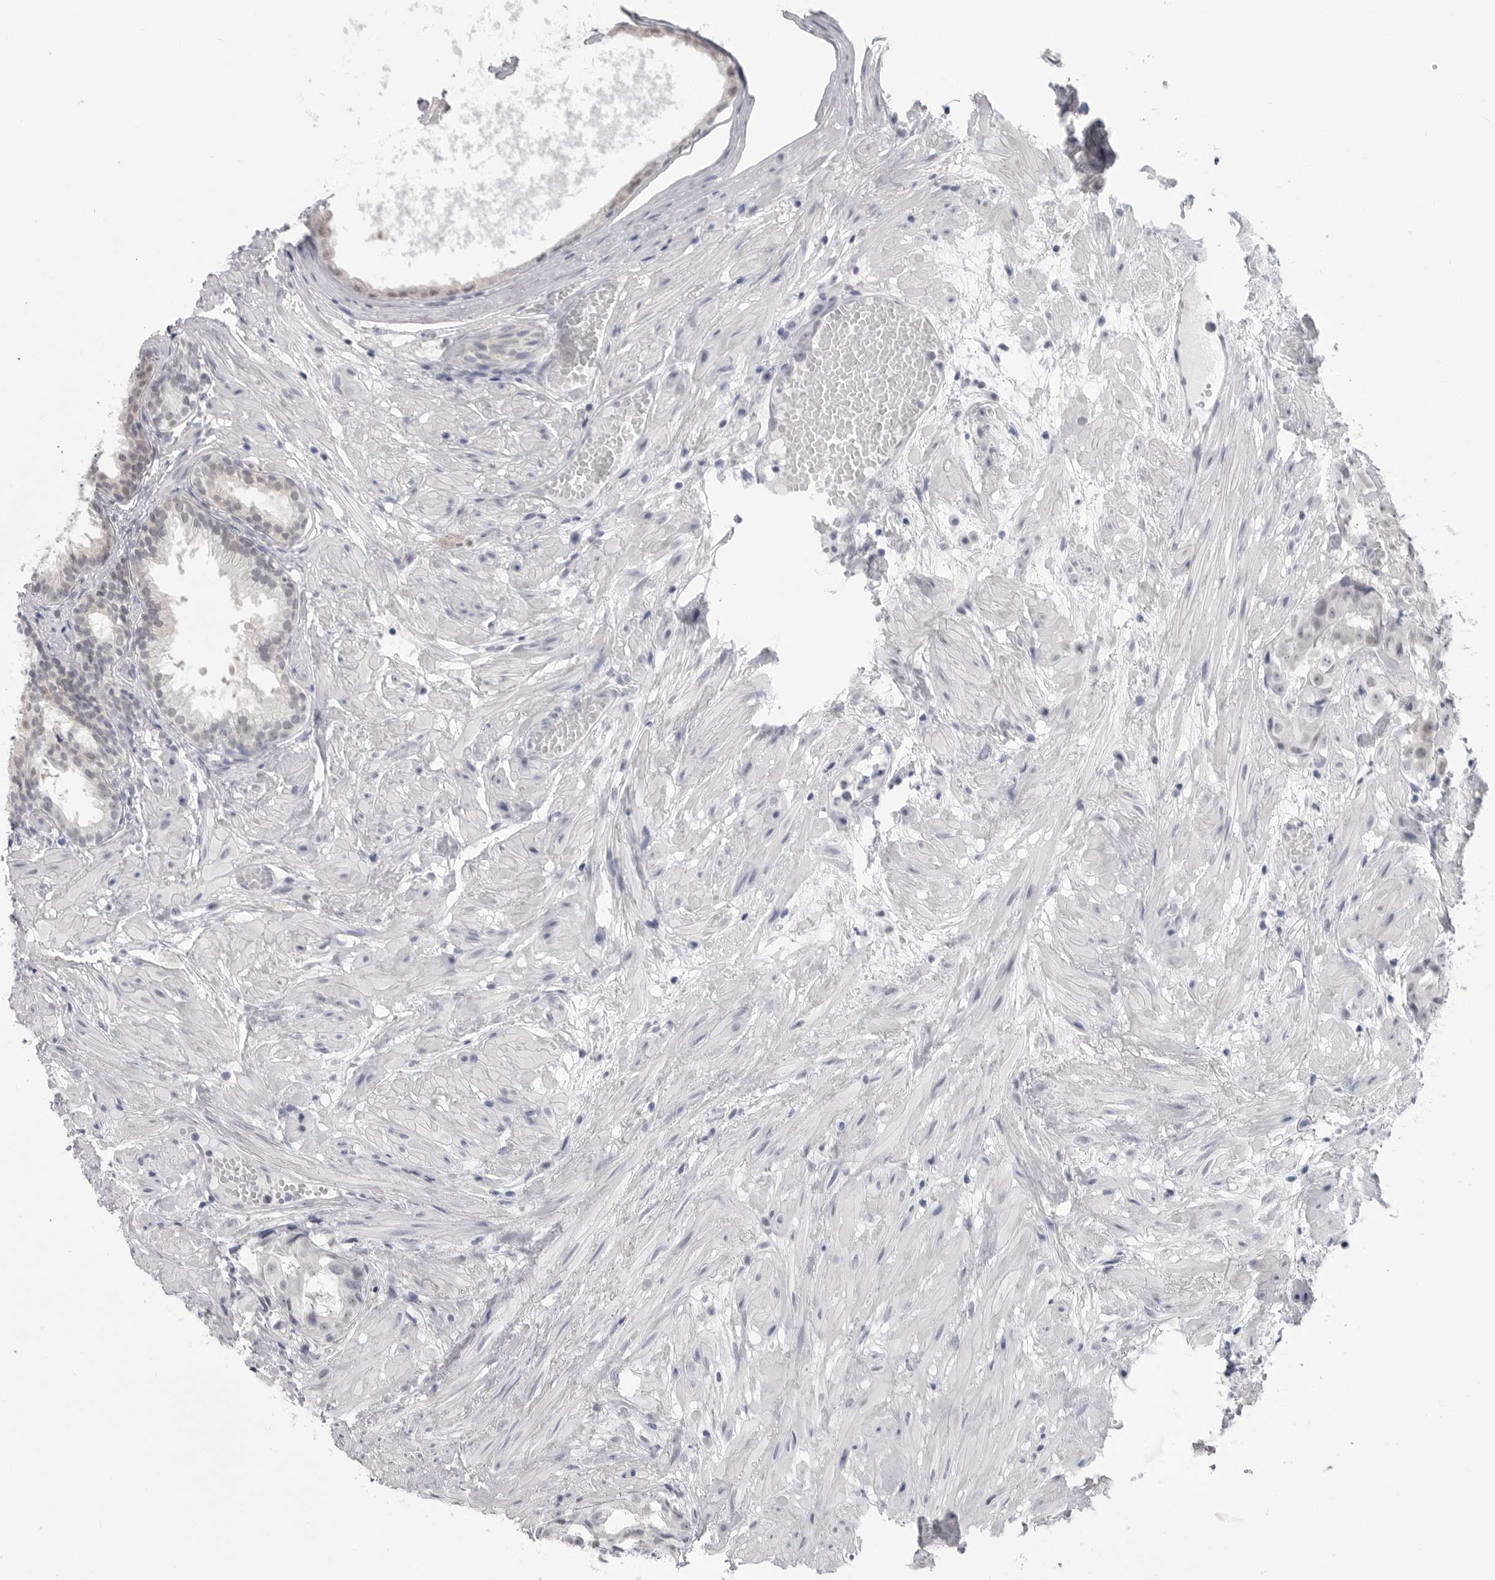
{"staining": {"intensity": "negative", "quantity": "none", "location": "none"}, "tissue": "prostate cancer", "cell_type": "Tumor cells", "image_type": "cancer", "snomed": [{"axis": "morphology", "description": "Adenocarcinoma, Low grade"}, {"axis": "topography", "description": "Prostate"}], "caption": "Tumor cells are negative for protein expression in human low-grade adenocarcinoma (prostate).", "gene": "PNPO", "patient": {"sex": "male", "age": 88}}